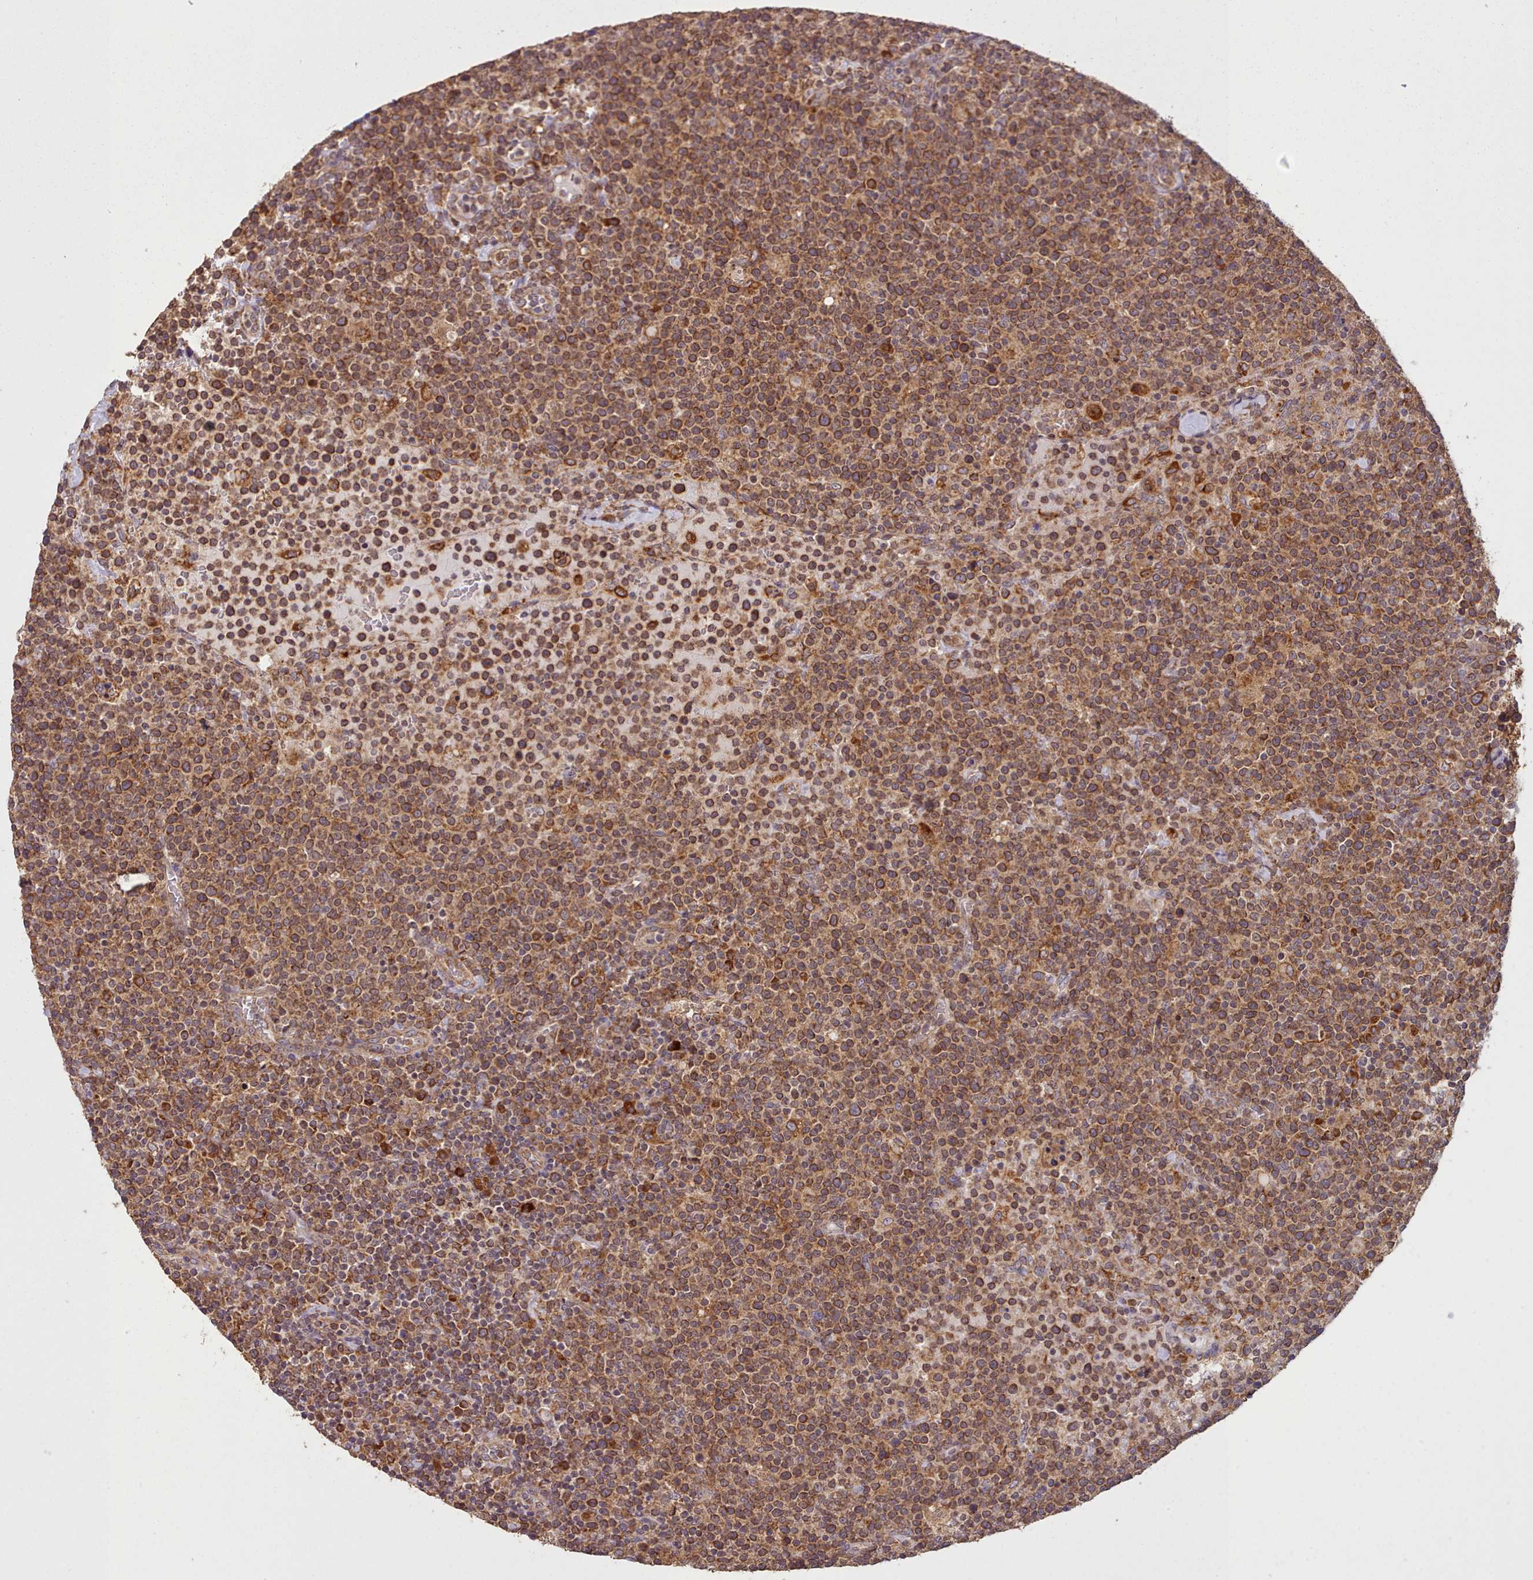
{"staining": {"intensity": "strong", "quantity": ">75%", "location": "cytoplasmic/membranous"}, "tissue": "lymphoma", "cell_type": "Tumor cells", "image_type": "cancer", "snomed": [{"axis": "morphology", "description": "Malignant lymphoma, non-Hodgkin's type, High grade"}, {"axis": "topography", "description": "Lymph node"}], "caption": "Lymphoma was stained to show a protein in brown. There is high levels of strong cytoplasmic/membranous expression in about >75% of tumor cells.", "gene": "CRYBG1", "patient": {"sex": "male", "age": 61}}